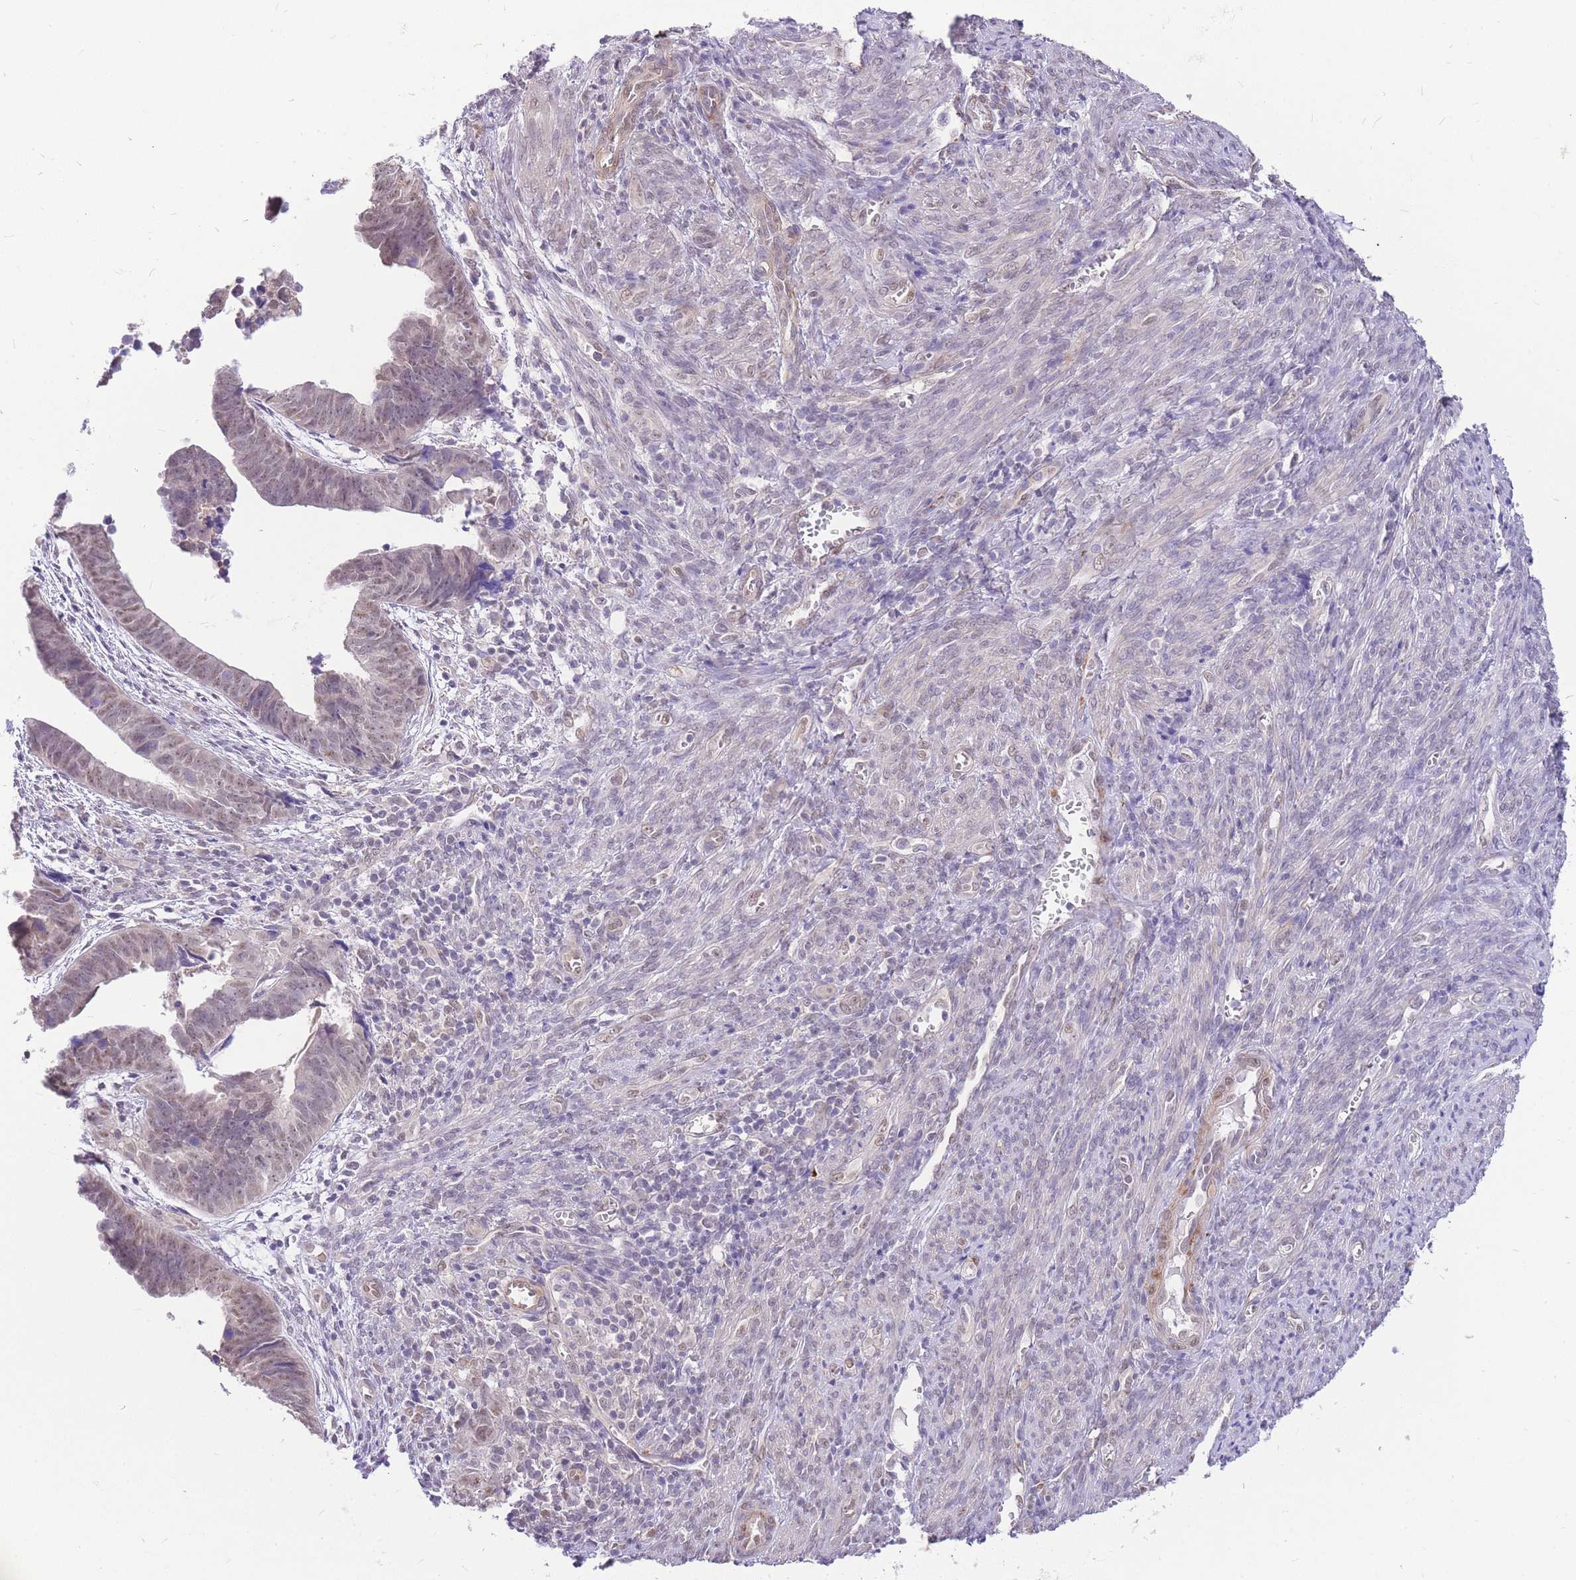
{"staining": {"intensity": "weak", "quantity": "<25%", "location": "nuclear"}, "tissue": "endometrial cancer", "cell_type": "Tumor cells", "image_type": "cancer", "snomed": [{"axis": "morphology", "description": "Adenocarcinoma, NOS"}, {"axis": "topography", "description": "Endometrium"}], "caption": "Immunohistochemistry image of human adenocarcinoma (endometrial) stained for a protein (brown), which reveals no expression in tumor cells. (DAB immunohistochemistry, high magnification).", "gene": "S100PBP", "patient": {"sex": "female", "age": 75}}